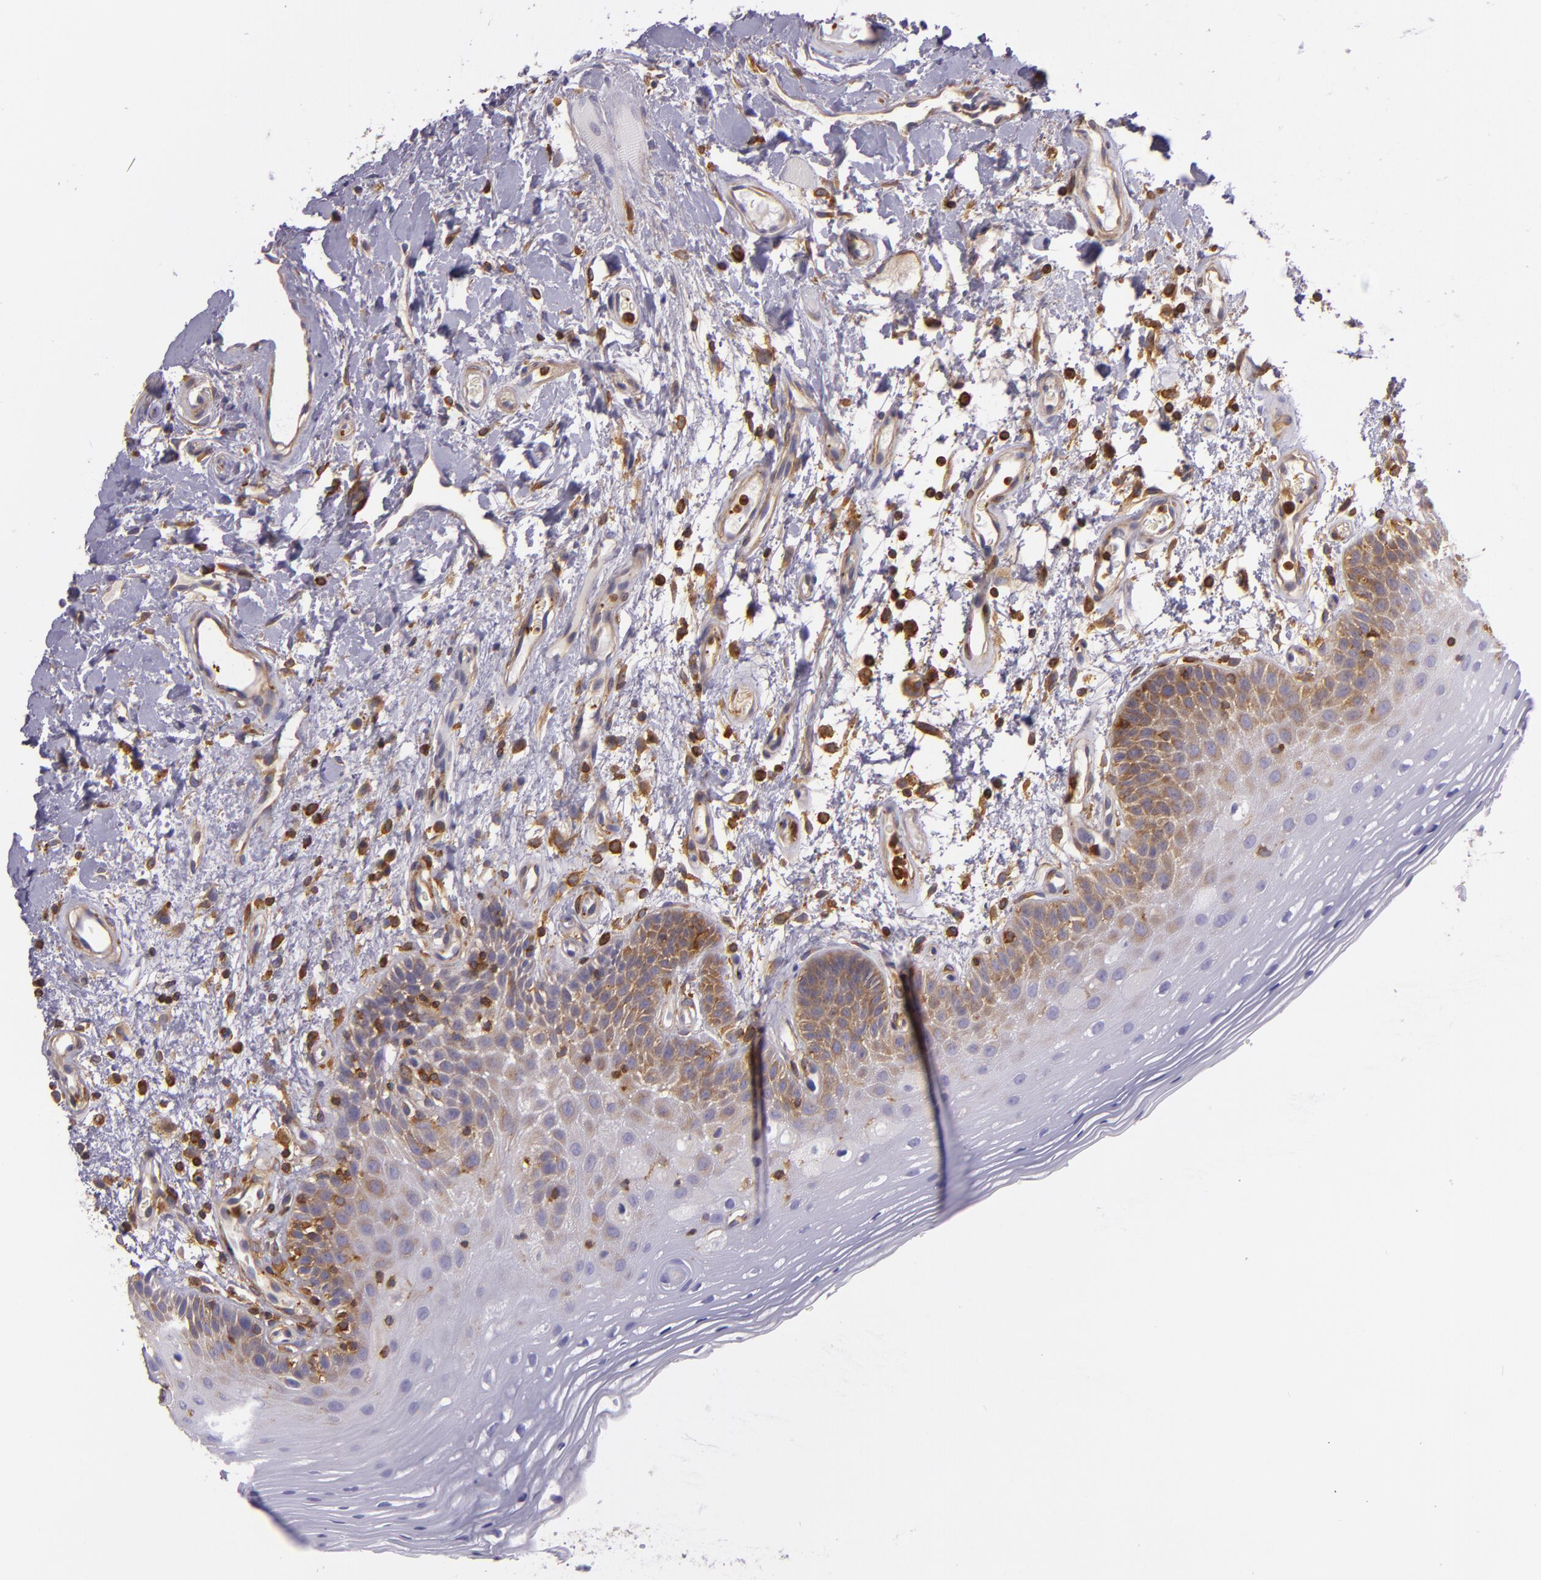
{"staining": {"intensity": "moderate", "quantity": "25%-75%", "location": "cytoplasmic/membranous"}, "tissue": "oral mucosa", "cell_type": "Squamous epithelial cells", "image_type": "normal", "snomed": [{"axis": "morphology", "description": "Normal tissue, NOS"}, {"axis": "morphology", "description": "Squamous cell carcinoma, NOS"}, {"axis": "topography", "description": "Skeletal muscle"}, {"axis": "topography", "description": "Oral tissue"}, {"axis": "topography", "description": "Head-Neck"}], "caption": "Immunohistochemistry staining of normal oral mucosa, which shows medium levels of moderate cytoplasmic/membranous staining in about 25%-75% of squamous epithelial cells indicating moderate cytoplasmic/membranous protein positivity. The staining was performed using DAB (brown) for protein detection and nuclei were counterstained in hematoxylin (blue).", "gene": "TLN1", "patient": {"sex": "male", "age": 71}}